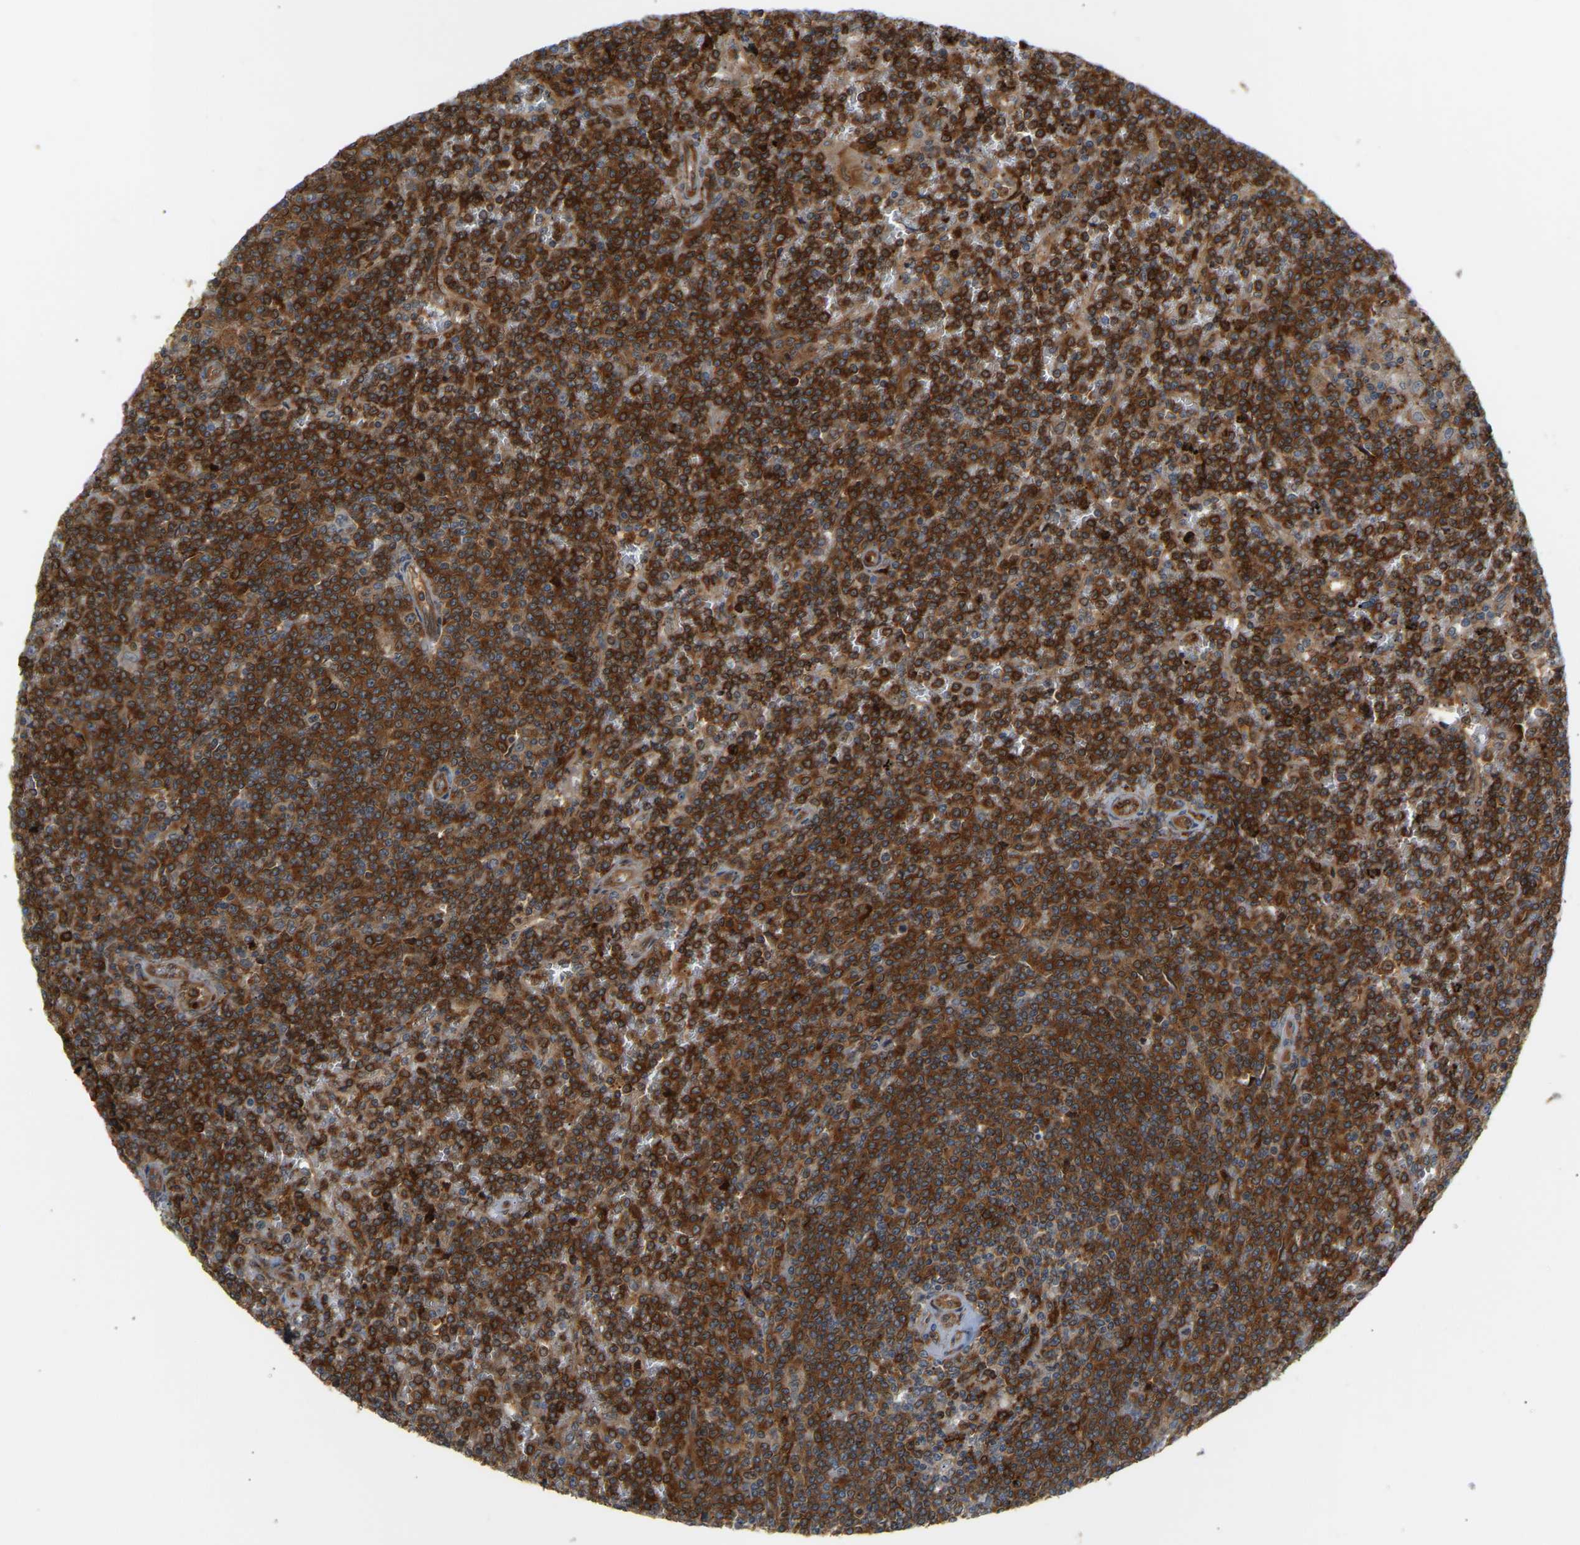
{"staining": {"intensity": "strong", "quantity": ">75%", "location": "cytoplasmic/membranous"}, "tissue": "lymphoma", "cell_type": "Tumor cells", "image_type": "cancer", "snomed": [{"axis": "morphology", "description": "Malignant lymphoma, non-Hodgkin's type, Low grade"}, {"axis": "topography", "description": "Spleen"}], "caption": "Tumor cells display high levels of strong cytoplasmic/membranous positivity in about >75% of cells in human lymphoma. (DAB = brown stain, brightfield microscopy at high magnification).", "gene": "PLCG2", "patient": {"sex": "female", "age": 19}}